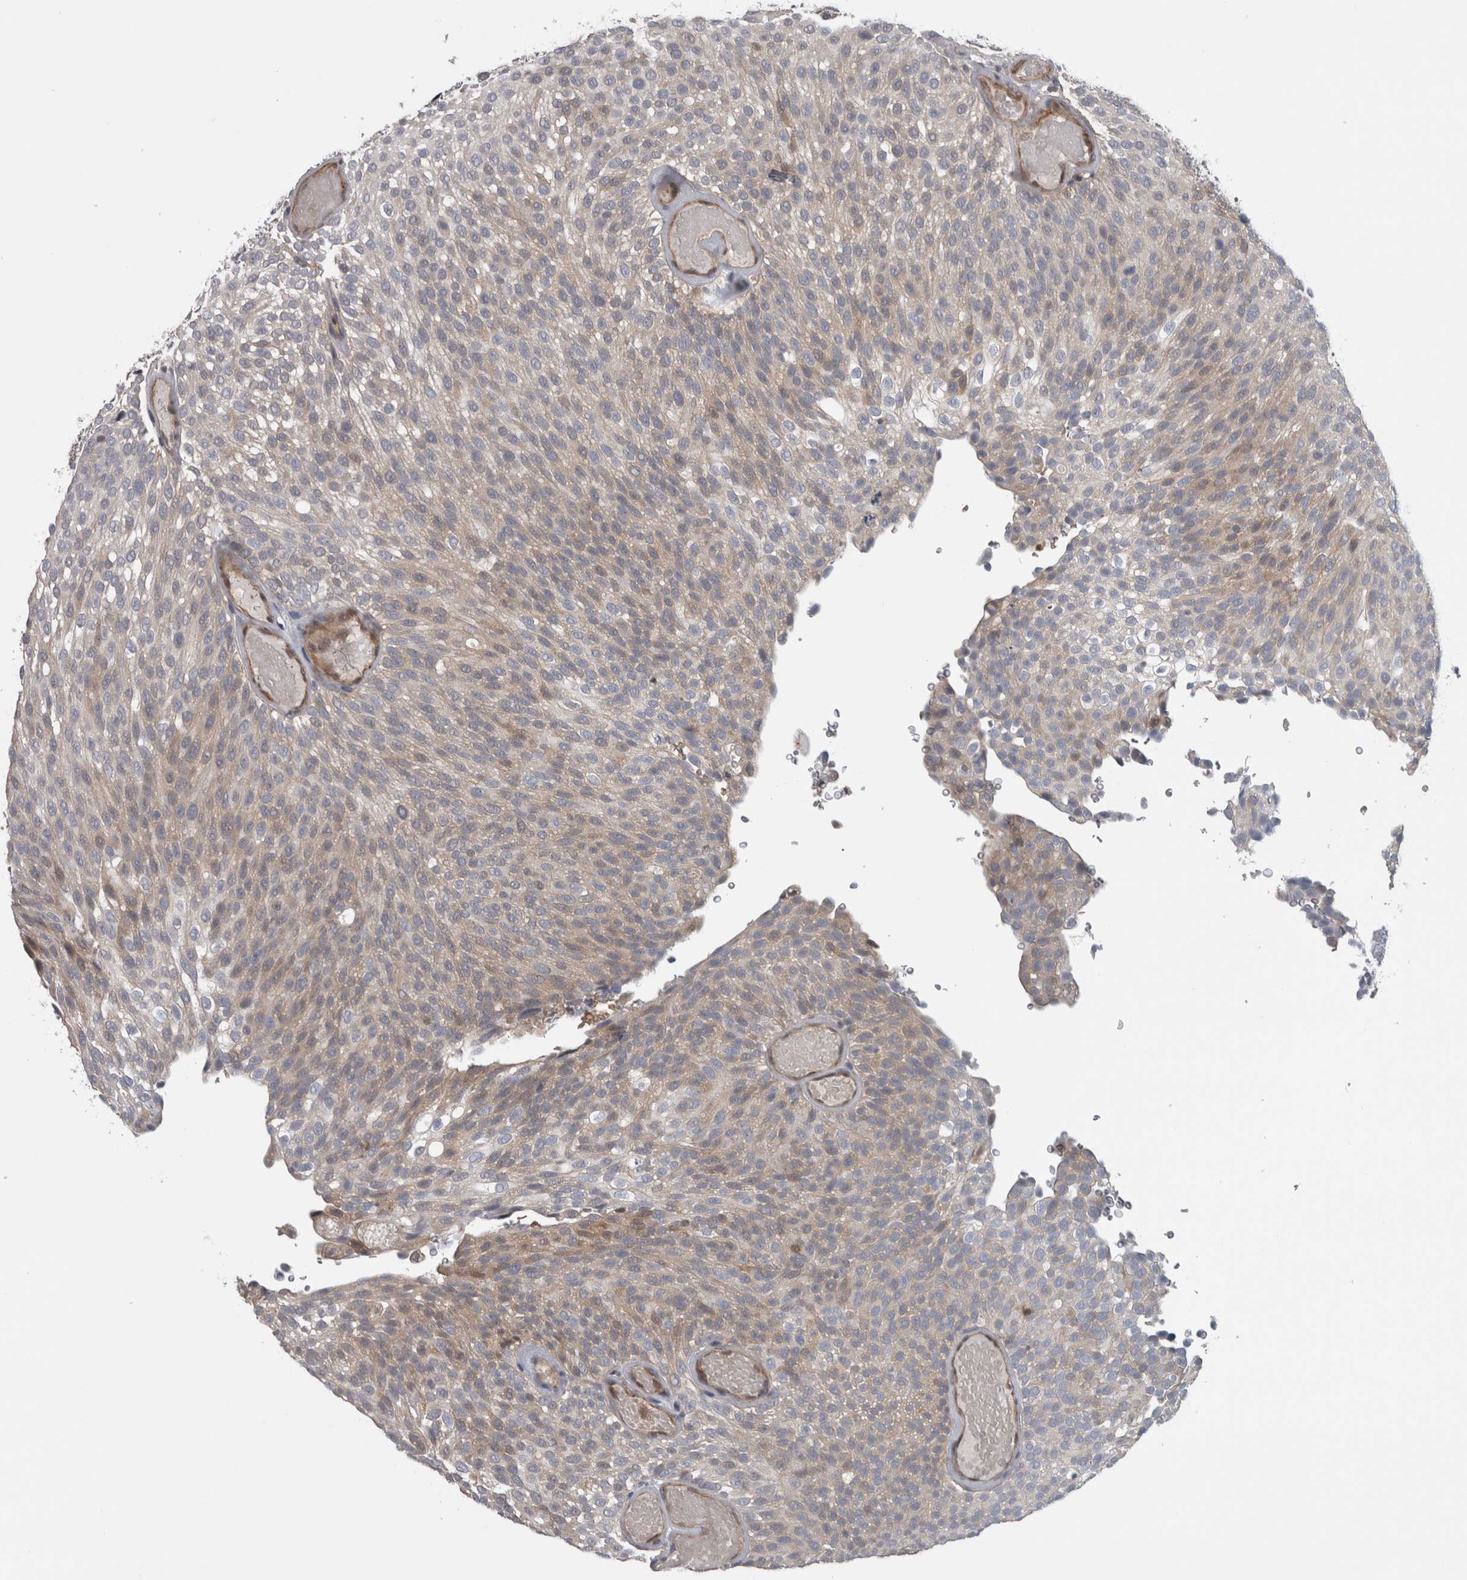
{"staining": {"intensity": "weak", "quantity": "<25%", "location": "cytoplasmic/membranous"}, "tissue": "urothelial cancer", "cell_type": "Tumor cells", "image_type": "cancer", "snomed": [{"axis": "morphology", "description": "Urothelial carcinoma, Low grade"}, {"axis": "topography", "description": "Urinary bladder"}], "caption": "Tumor cells show no significant positivity in urothelial cancer.", "gene": "NAPRT", "patient": {"sex": "male", "age": 78}}